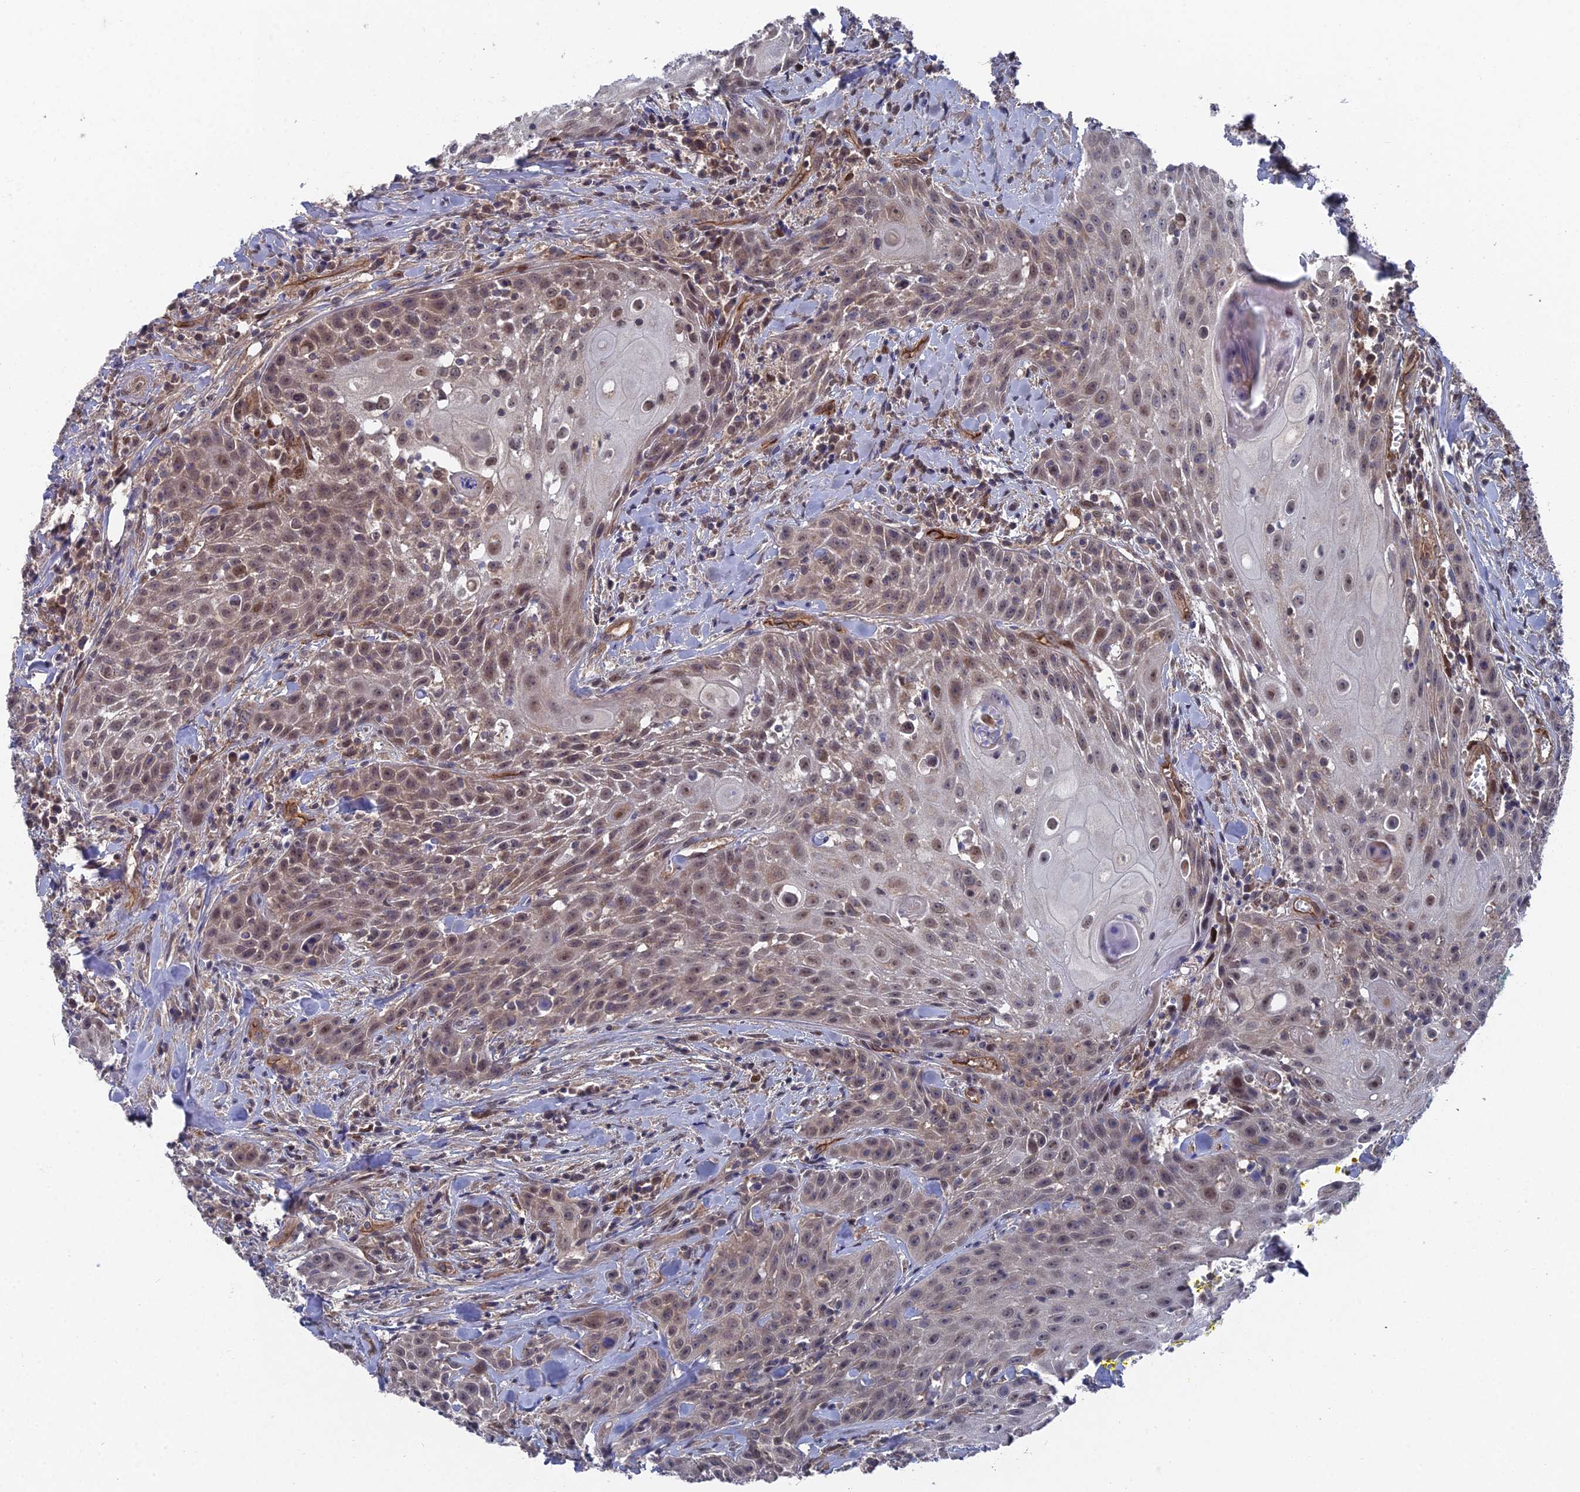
{"staining": {"intensity": "weak", "quantity": "25%-75%", "location": "nuclear"}, "tissue": "head and neck cancer", "cell_type": "Tumor cells", "image_type": "cancer", "snomed": [{"axis": "morphology", "description": "Squamous cell carcinoma, NOS"}, {"axis": "topography", "description": "Oral tissue"}, {"axis": "topography", "description": "Head-Neck"}], "caption": "This photomicrograph reveals head and neck squamous cell carcinoma stained with immunohistochemistry (IHC) to label a protein in brown. The nuclear of tumor cells show weak positivity for the protein. Nuclei are counter-stained blue.", "gene": "UNC5D", "patient": {"sex": "female", "age": 82}}